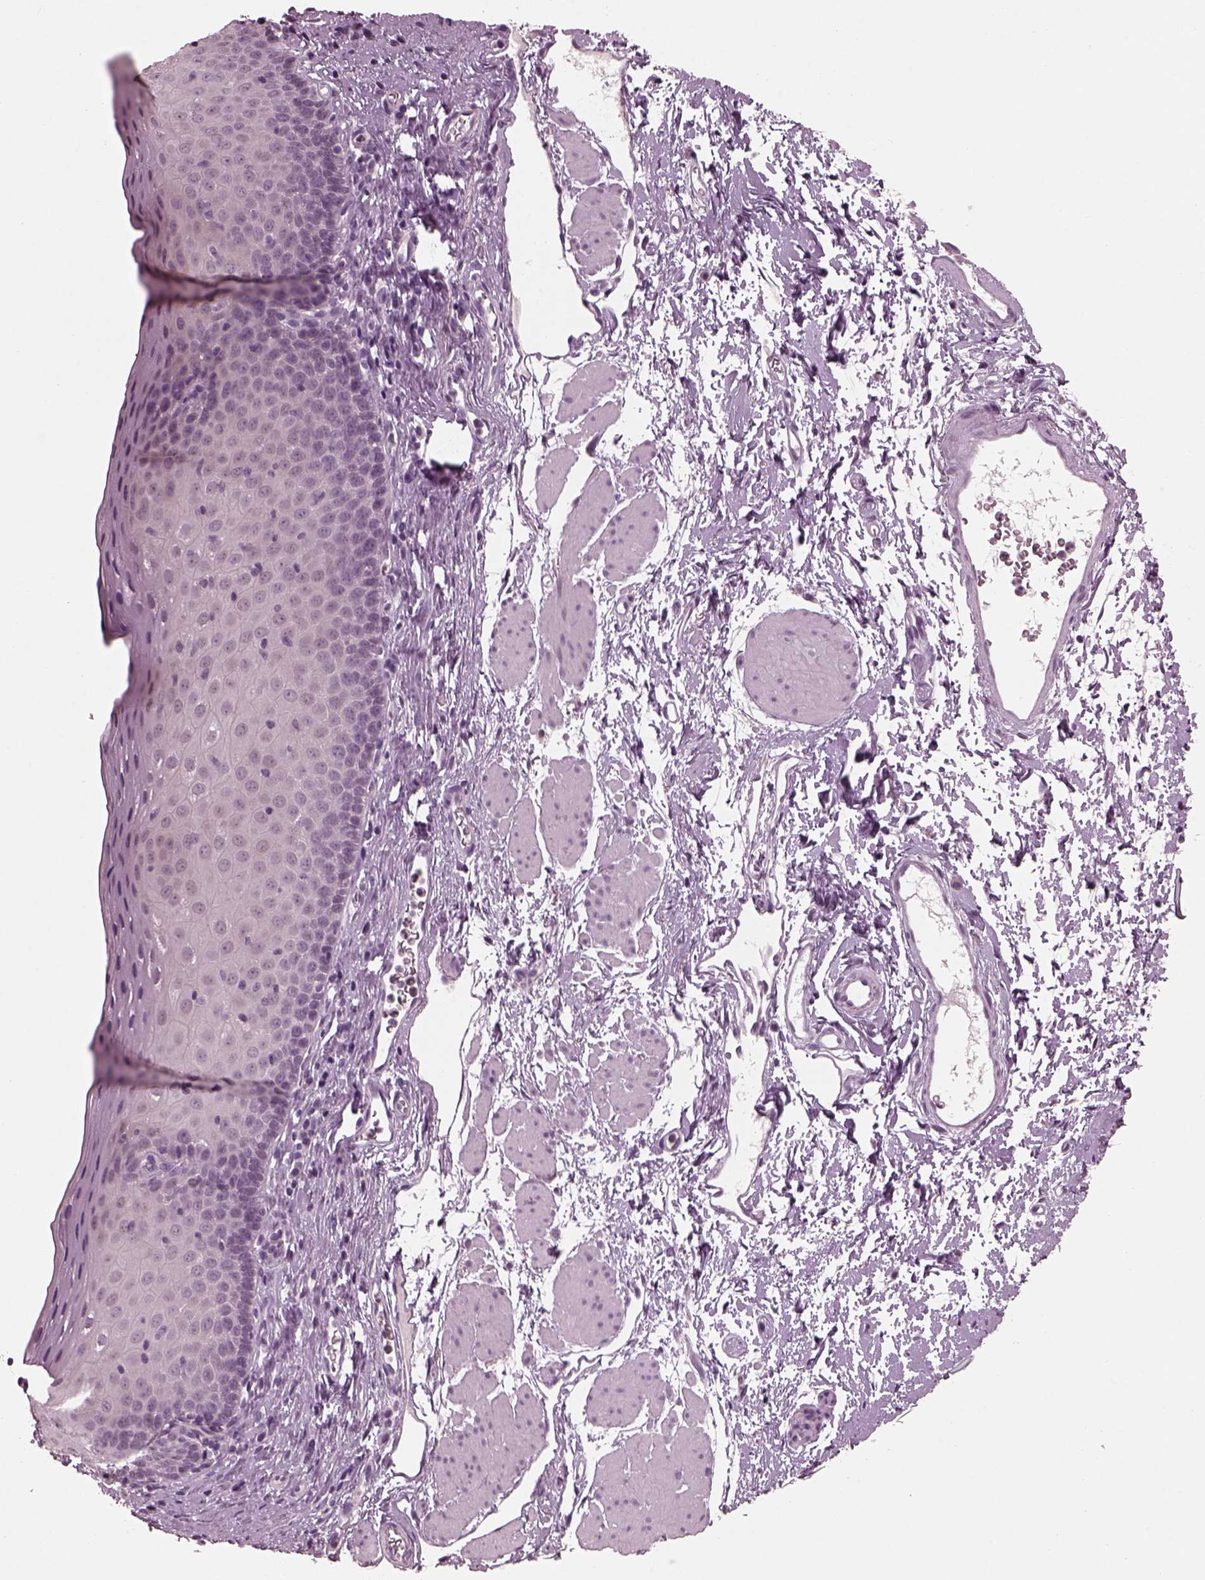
{"staining": {"intensity": "negative", "quantity": "none", "location": "none"}, "tissue": "esophagus", "cell_type": "Squamous epithelial cells", "image_type": "normal", "snomed": [{"axis": "morphology", "description": "Normal tissue, NOS"}, {"axis": "topography", "description": "Esophagus"}], "caption": "Immunohistochemistry (IHC) photomicrograph of benign esophagus: human esophagus stained with DAB displays no significant protein expression in squamous epithelial cells.", "gene": "TSKS", "patient": {"sex": "female", "age": 64}}